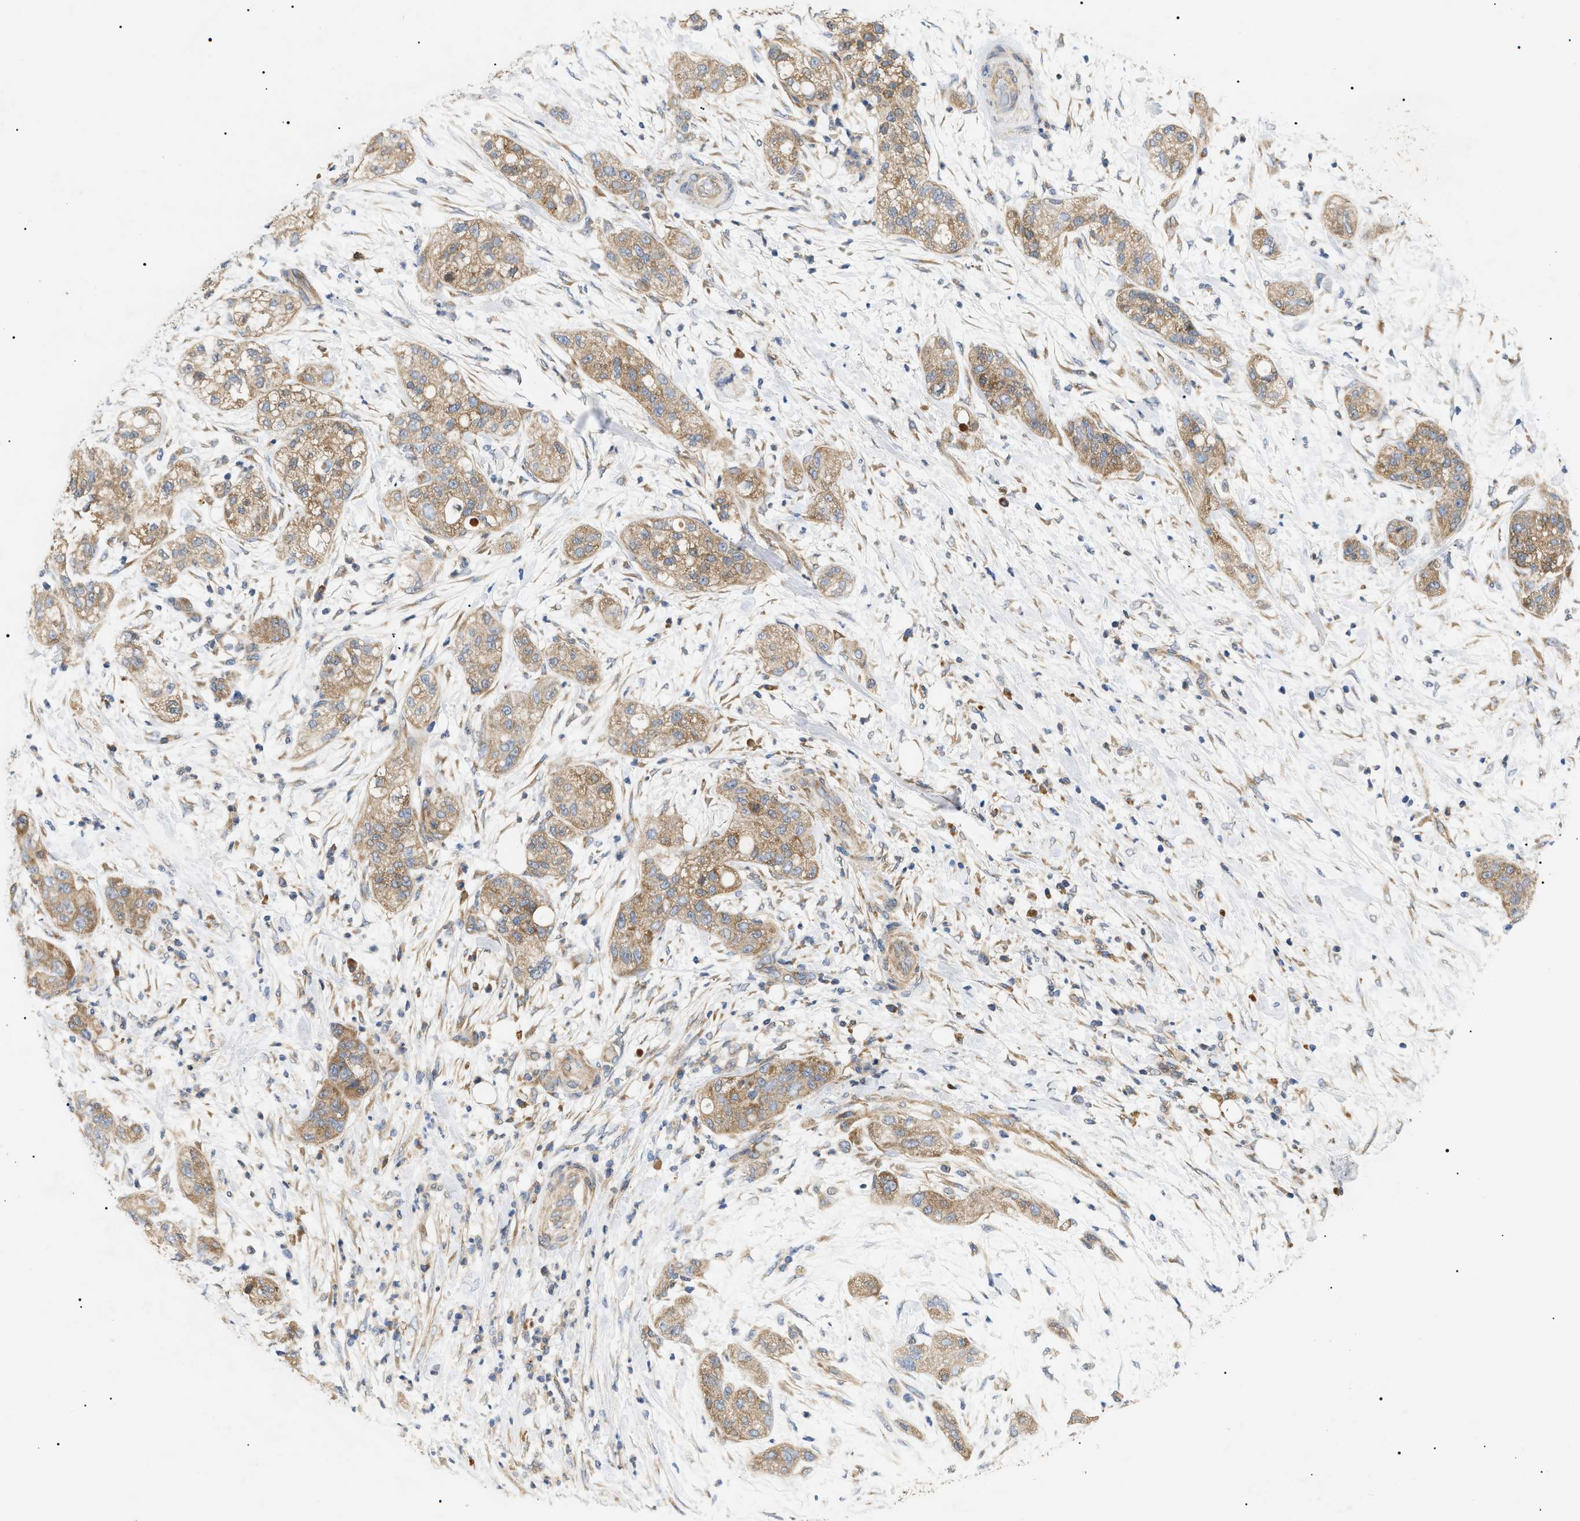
{"staining": {"intensity": "moderate", "quantity": ">75%", "location": "cytoplasmic/membranous"}, "tissue": "pancreatic cancer", "cell_type": "Tumor cells", "image_type": "cancer", "snomed": [{"axis": "morphology", "description": "Adenocarcinoma, NOS"}, {"axis": "topography", "description": "Pancreas"}], "caption": "This photomicrograph exhibits immunohistochemistry (IHC) staining of pancreatic cancer, with medium moderate cytoplasmic/membranous expression in about >75% of tumor cells.", "gene": "PPM1B", "patient": {"sex": "female", "age": 78}}